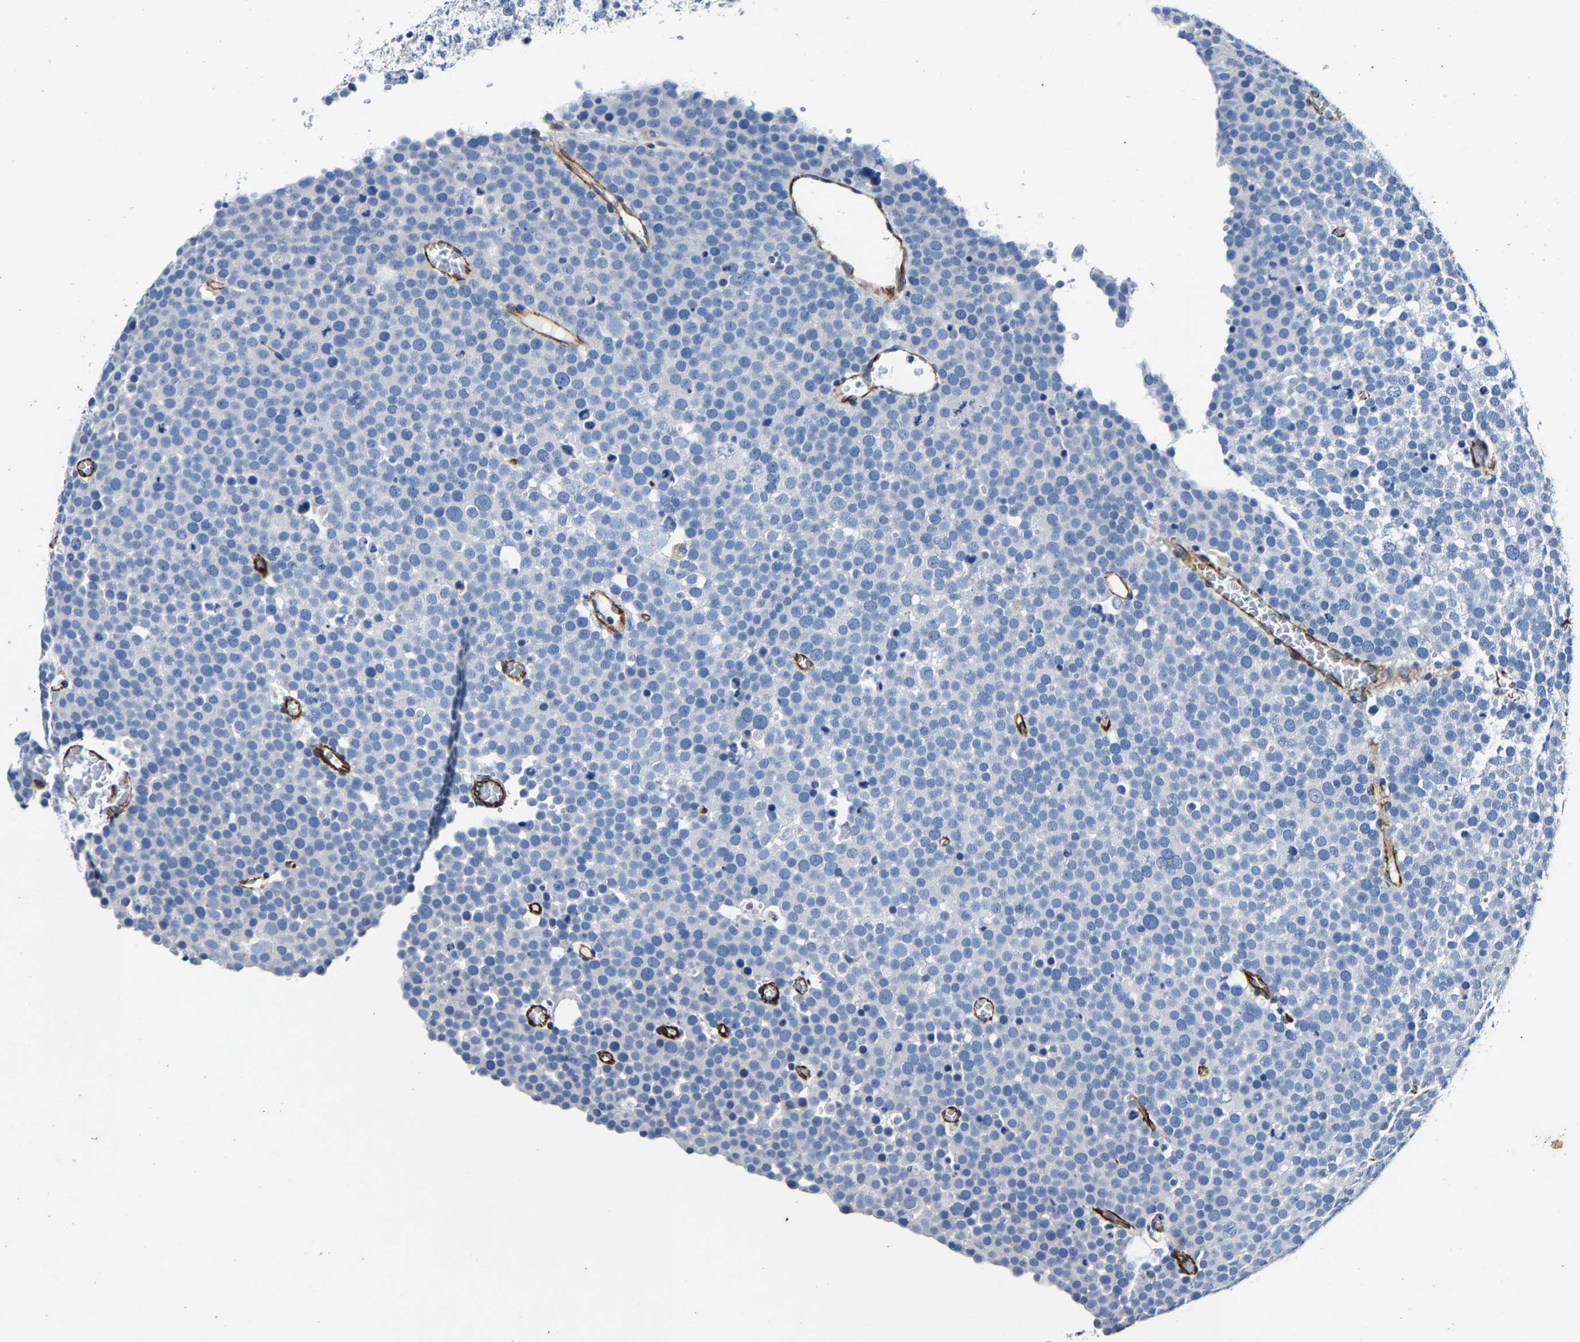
{"staining": {"intensity": "negative", "quantity": "none", "location": "none"}, "tissue": "testis cancer", "cell_type": "Tumor cells", "image_type": "cancer", "snomed": [{"axis": "morphology", "description": "Seminoma, NOS"}, {"axis": "topography", "description": "Testis"}], "caption": "A high-resolution histopathology image shows immunohistochemistry staining of testis cancer, which reveals no significant staining in tumor cells.", "gene": "MMEL1", "patient": {"sex": "male", "age": 71}}